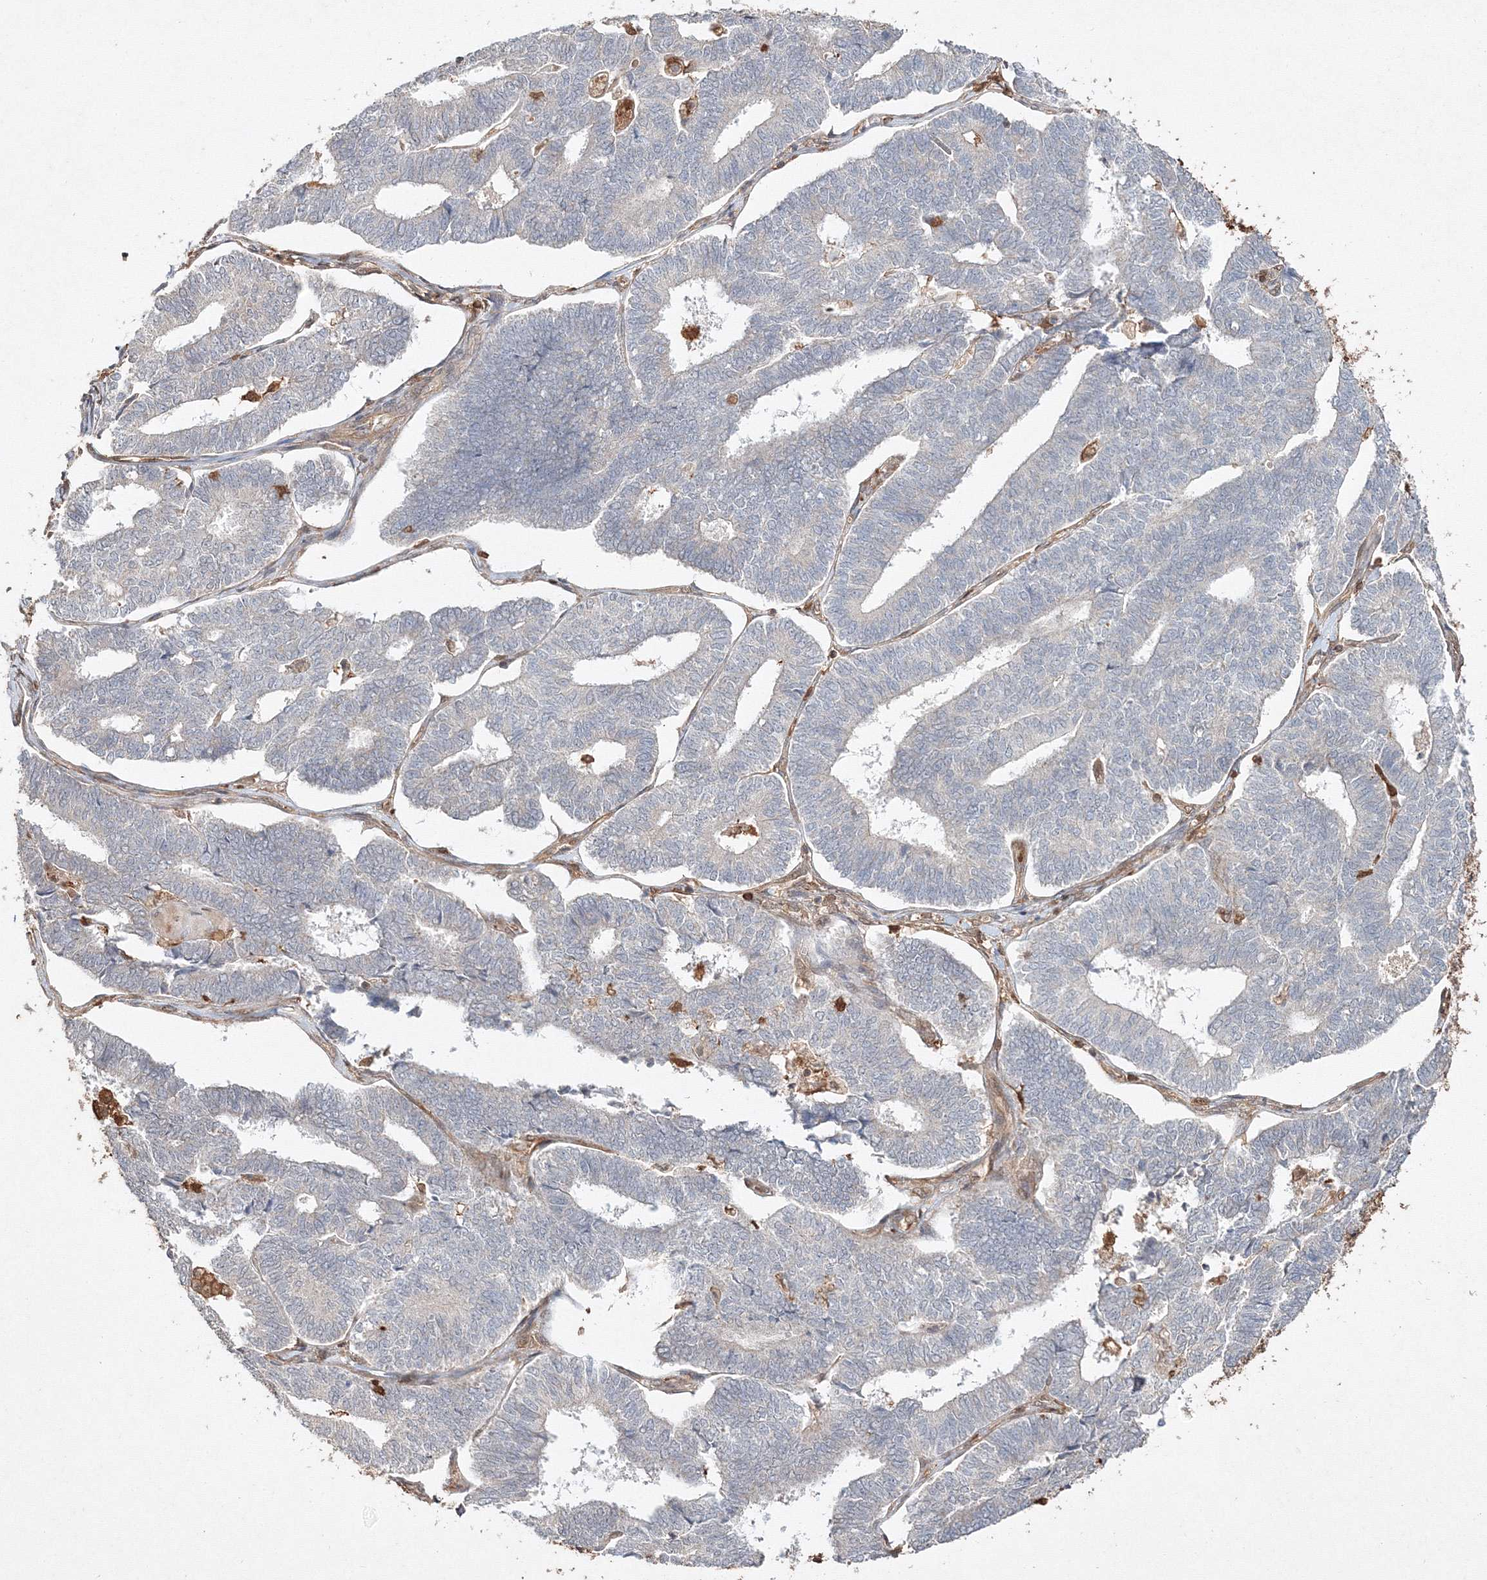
{"staining": {"intensity": "negative", "quantity": "none", "location": "none"}, "tissue": "endometrial cancer", "cell_type": "Tumor cells", "image_type": "cancer", "snomed": [{"axis": "morphology", "description": "Adenocarcinoma, NOS"}, {"axis": "topography", "description": "Endometrium"}], "caption": "Human endometrial adenocarcinoma stained for a protein using IHC reveals no staining in tumor cells.", "gene": "S100A11", "patient": {"sex": "female", "age": 70}}